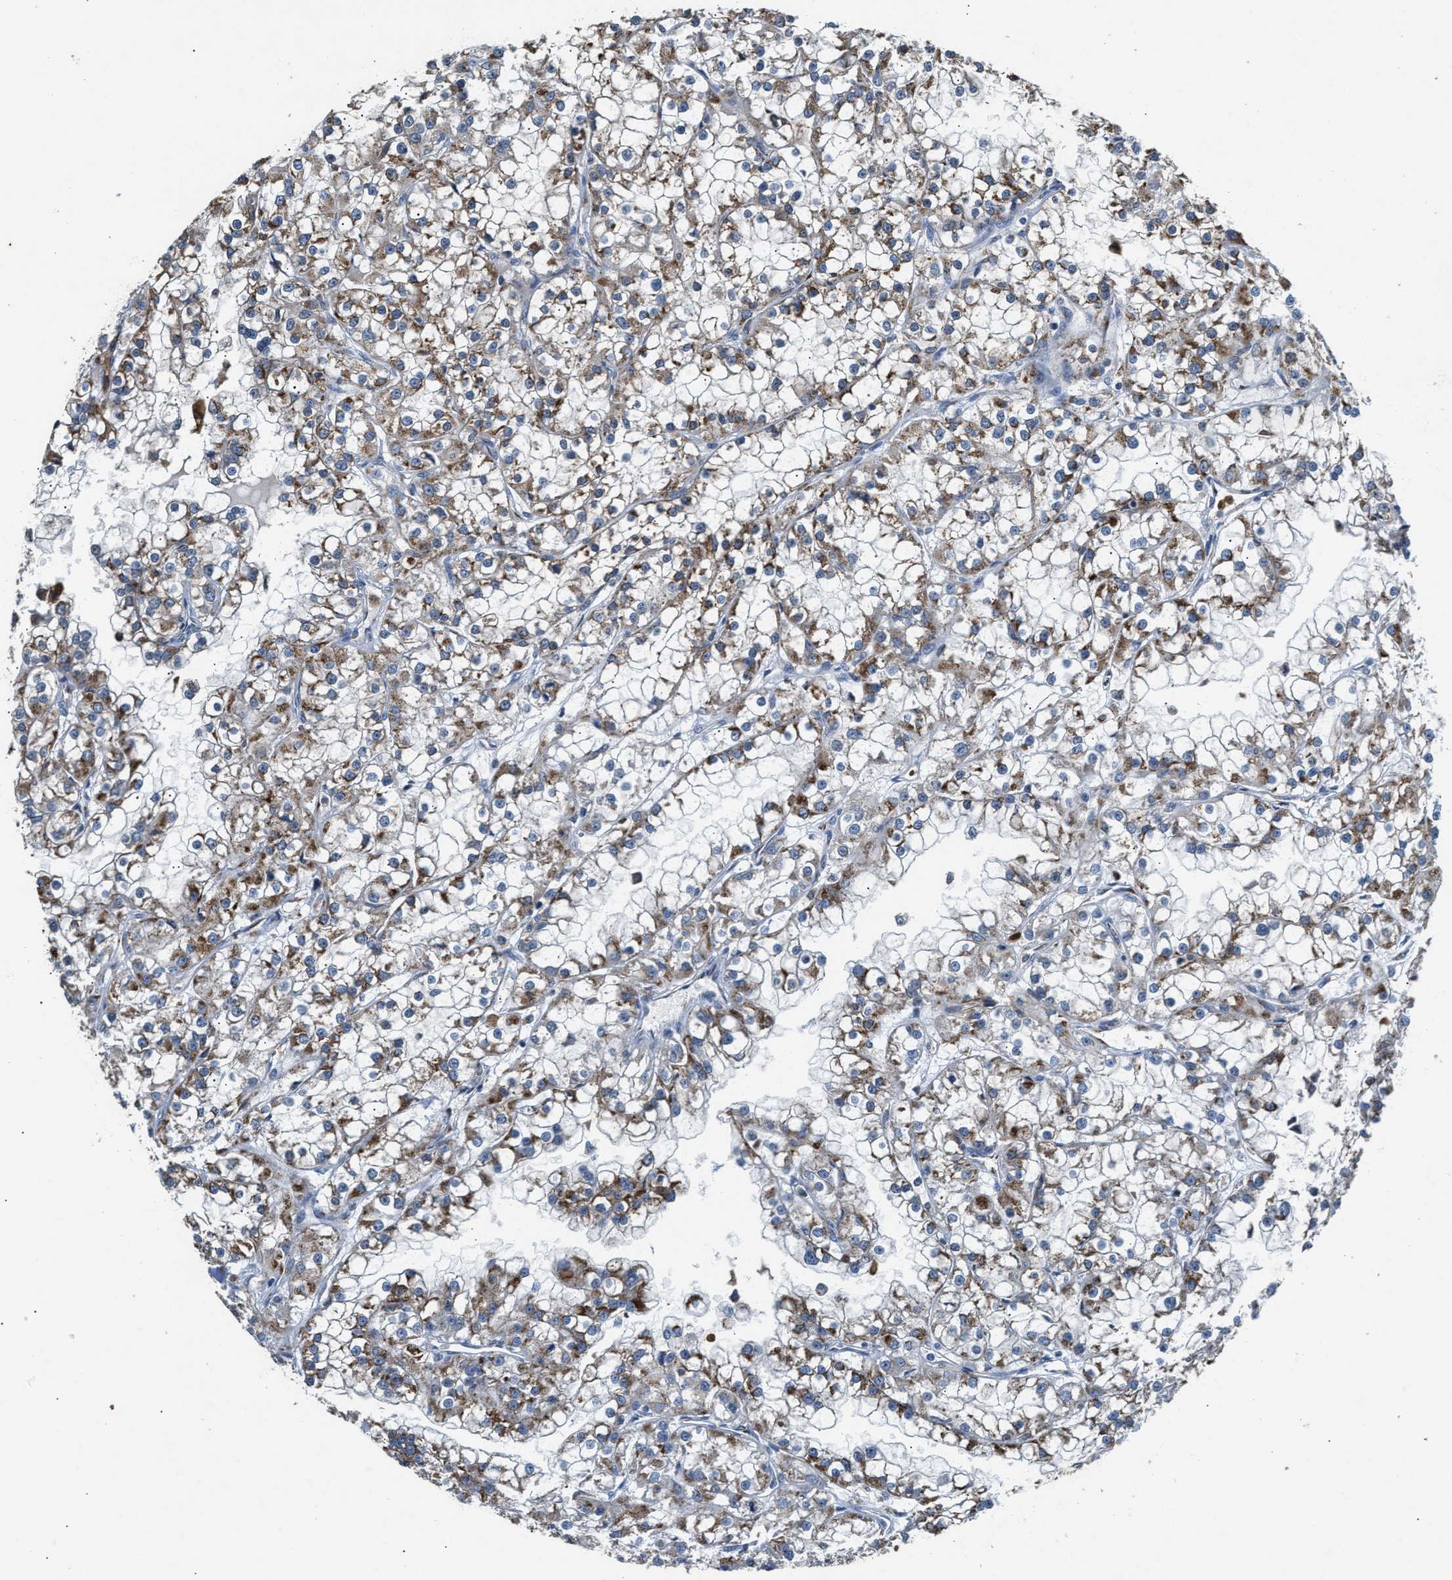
{"staining": {"intensity": "moderate", "quantity": ">75%", "location": "cytoplasmic/membranous"}, "tissue": "renal cancer", "cell_type": "Tumor cells", "image_type": "cancer", "snomed": [{"axis": "morphology", "description": "Adenocarcinoma, NOS"}, {"axis": "topography", "description": "Kidney"}], "caption": "Adenocarcinoma (renal) stained with immunohistochemistry exhibits moderate cytoplasmic/membranous expression in about >75% of tumor cells.", "gene": "CHUK", "patient": {"sex": "female", "age": 52}}